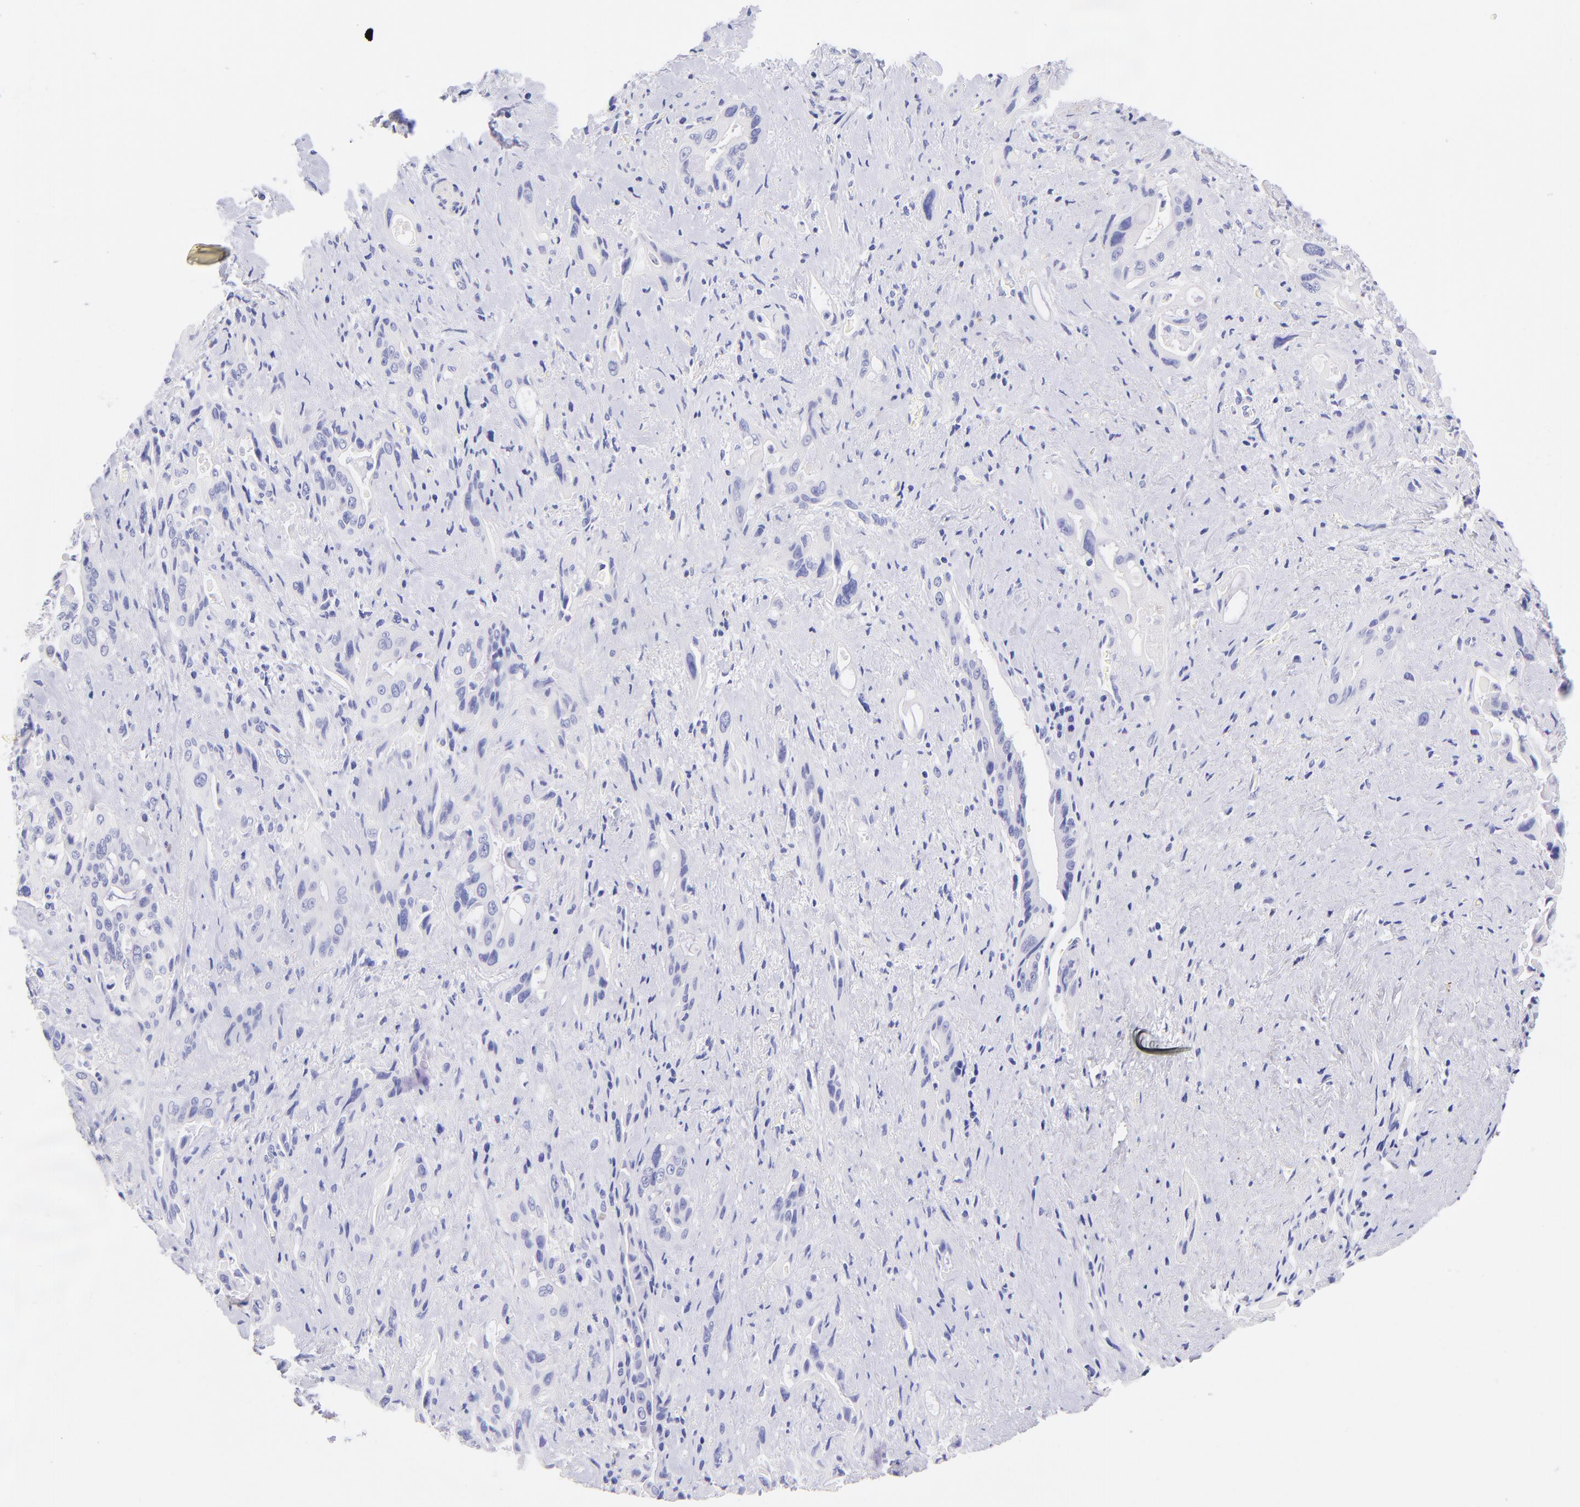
{"staining": {"intensity": "negative", "quantity": "none", "location": "none"}, "tissue": "pancreatic cancer", "cell_type": "Tumor cells", "image_type": "cancer", "snomed": [{"axis": "morphology", "description": "Adenocarcinoma, NOS"}, {"axis": "topography", "description": "Pancreas"}], "caption": "Human pancreatic cancer (adenocarcinoma) stained for a protein using IHC displays no positivity in tumor cells.", "gene": "RAB3B", "patient": {"sex": "male", "age": 77}}